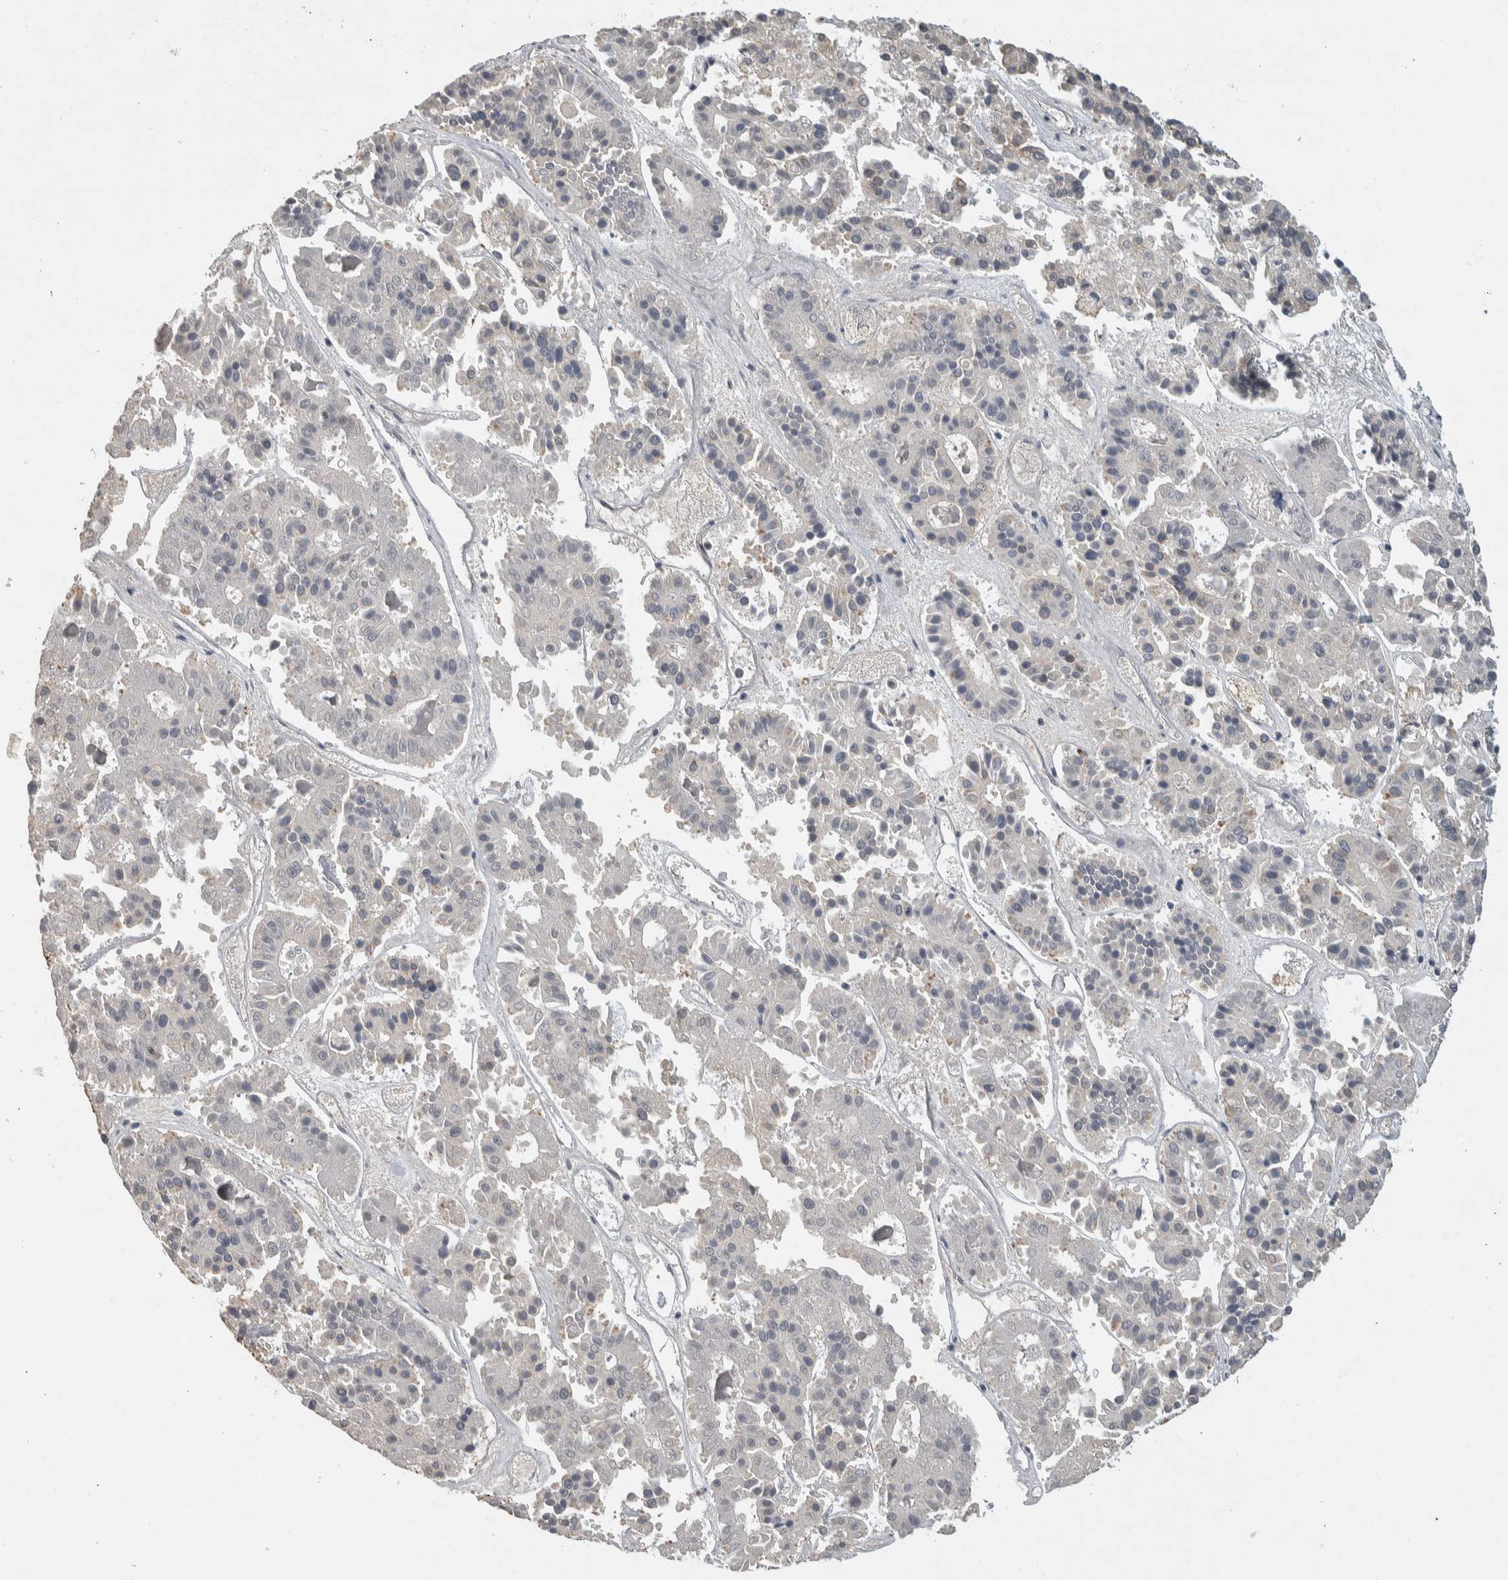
{"staining": {"intensity": "negative", "quantity": "none", "location": "none"}, "tissue": "pancreatic cancer", "cell_type": "Tumor cells", "image_type": "cancer", "snomed": [{"axis": "morphology", "description": "Adenocarcinoma, NOS"}, {"axis": "topography", "description": "Pancreas"}], "caption": "Immunohistochemistry (IHC) micrograph of neoplastic tissue: pancreatic adenocarcinoma stained with DAB reveals no significant protein positivity in tumor cells.", "gene": "EIF3H", "patient": {"sex": "male", "age": 50}}